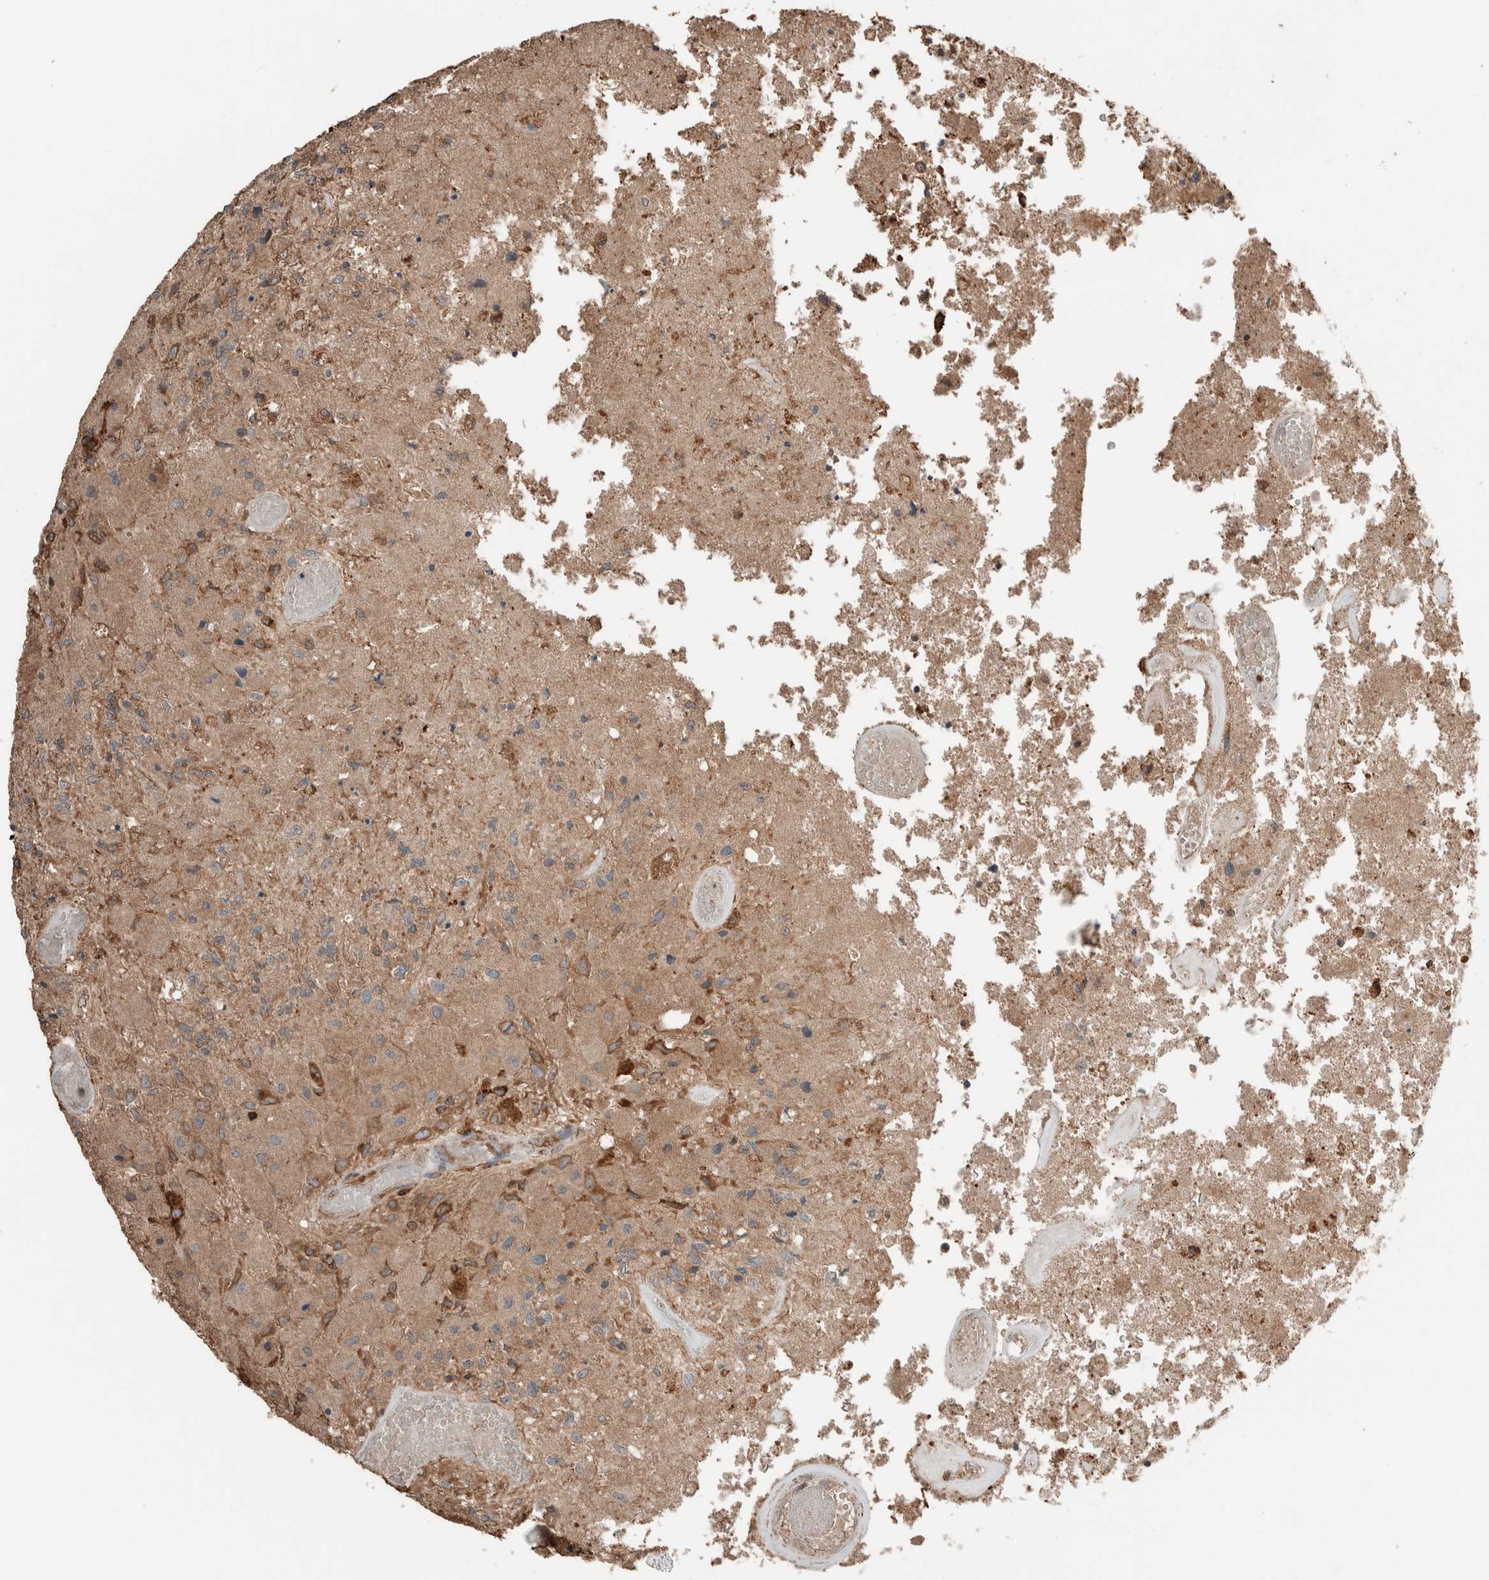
{"staining": {"intensity": "moderate", "quantity": "<25%", "location": "cytoplasmic/membranous"}, "tissue": "glioma", "cell_type": "Tumor cells", "image_type": "cancer", "snomed": [{"axis": "morphology", "description": "Normal tissue, NOS"}, {"axis": "morphology", "description": "Glioma, malignant, High grade"}, {"axis": "topography", "description": "Cerebral cortex"}], "caption": "About <25% of tumor cells in glioma exhibit moderate cytoplasmic/membranous protein expression as visualized by brown immunohistochemical staining.", "gene": "ERAP2", "patient": {"sex": "male", "age": 77}}